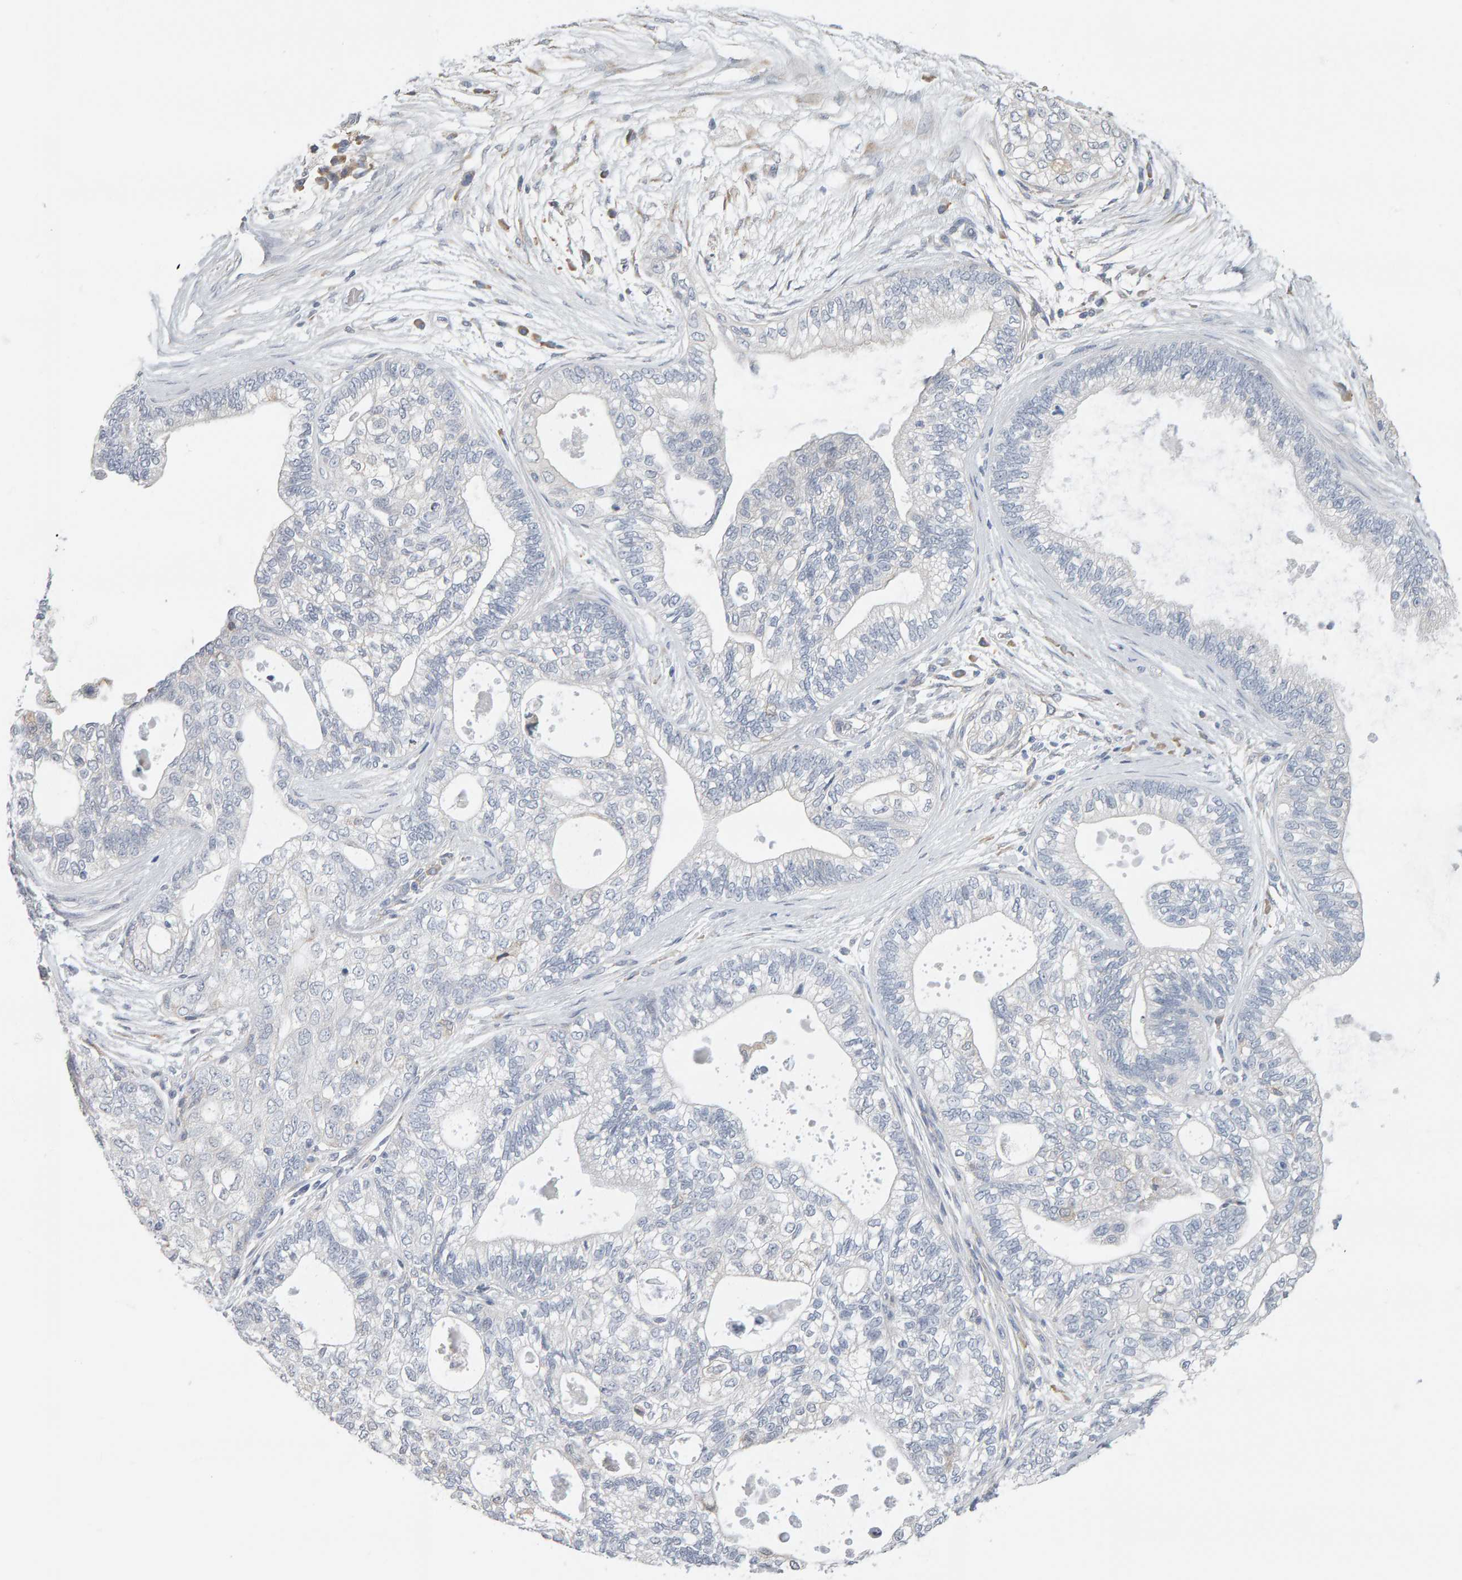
{"staining": {"intensity": "negative", "quantity": "none", "location": "none"}, "tissue": "pancreatic cancer", "cell_type": "Tumor cells", "image_type": "cancer", "snomed": [{"axis": "morphology", "description": "Adenocarcinoma, NOS"}, {"axis": "topography", "description": "Pancreas"}], "caption": "Immunohistochemistry (IHC) micrograph of human pancreatic cancer (adenocarcinoma) stained for a protein (brown), which shows no expression in tumor cells. Nuclei are stained in blue.", "gene": "ADHFE1", "patient": {"sex": "male", "age": 72}}